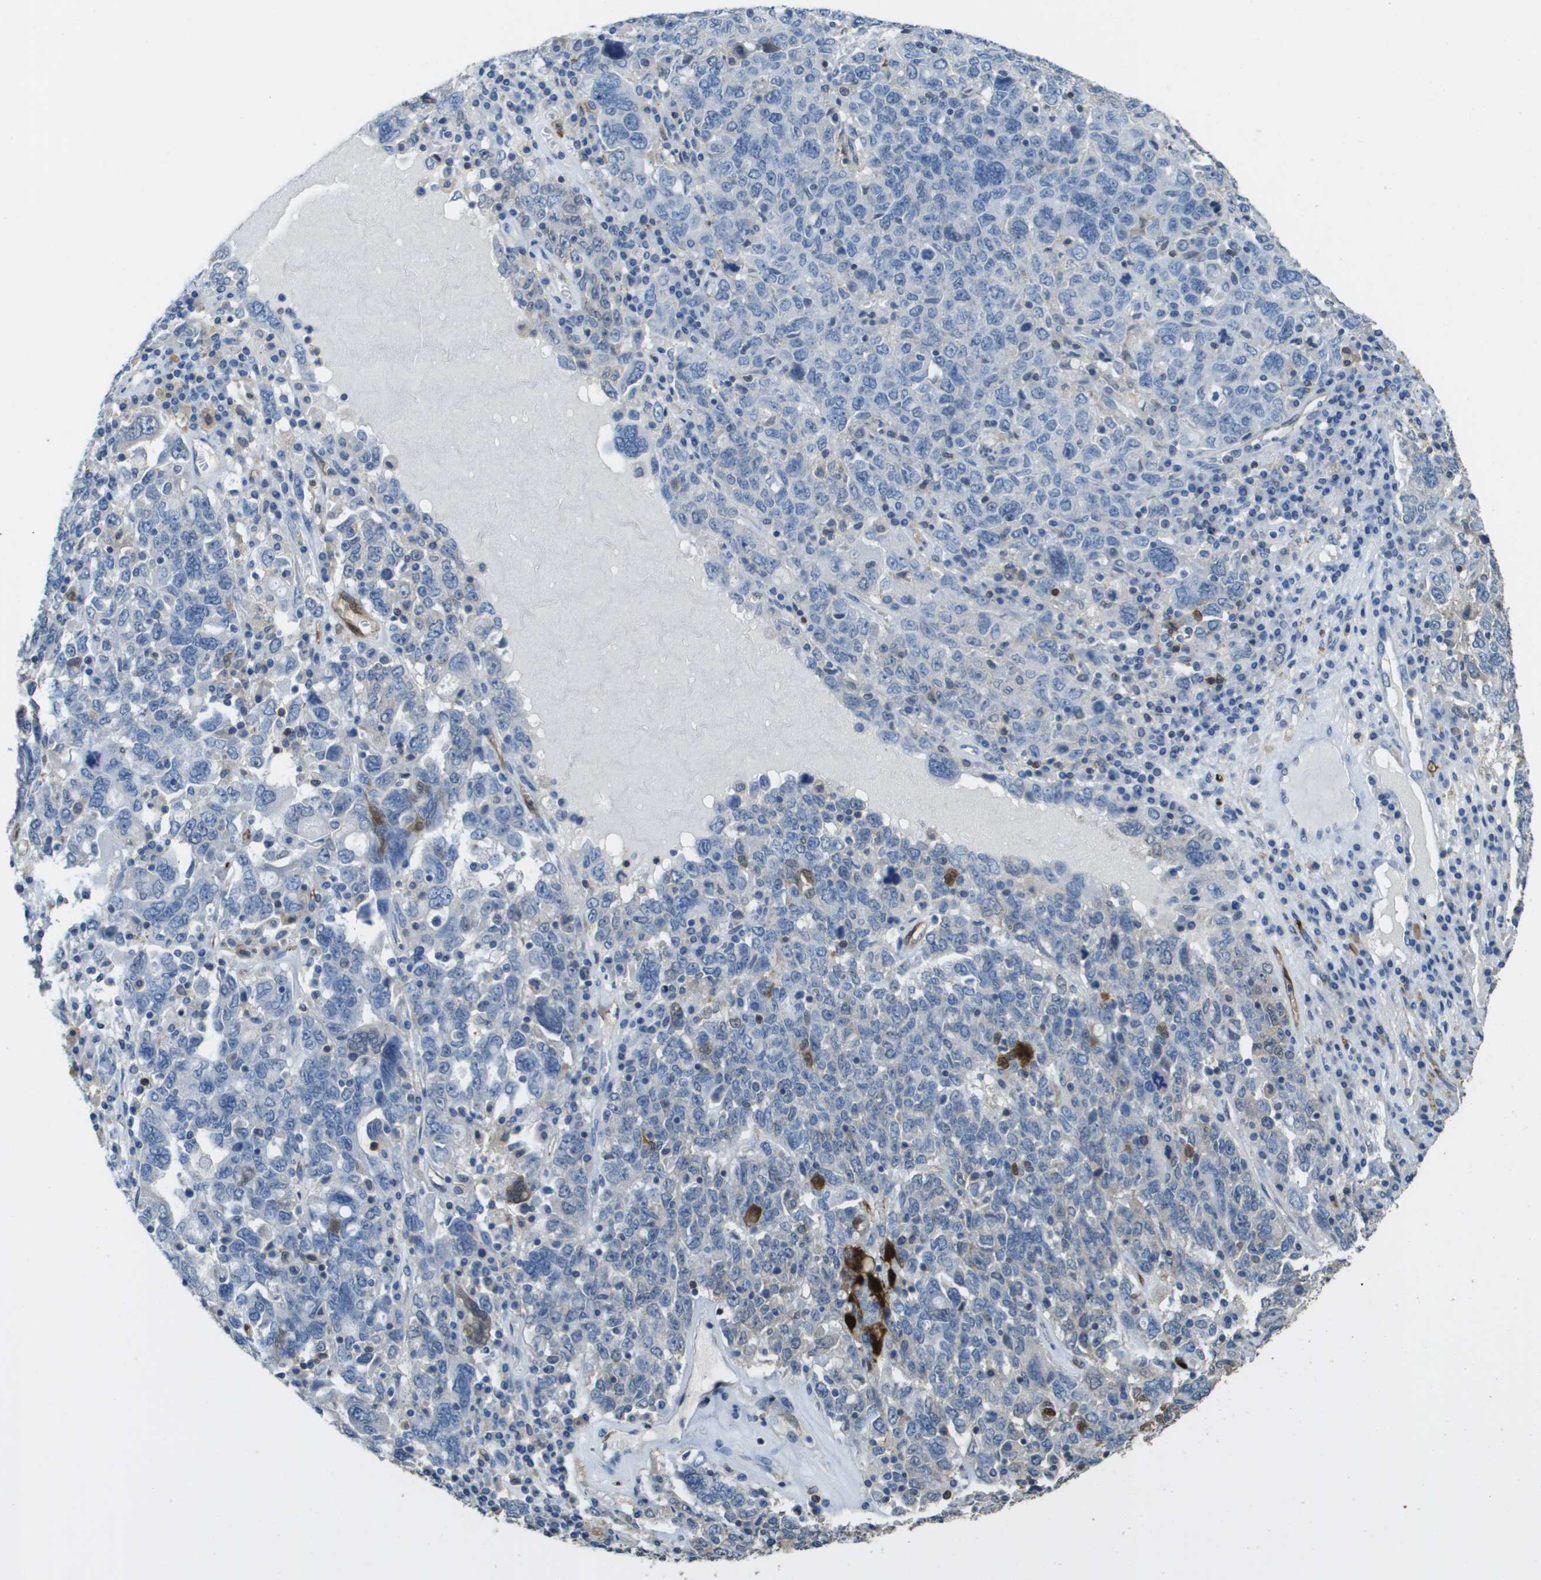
{"staining": {"intensity": "negative", "quantity": "none", "location": "none"}, "tissue": "ovarian cancer", "cell_type": "Tumor cells", "image_type": "cancer", "snomed": [{"axis": "morphology", "description": "Carcinoma, endometroid"}, {"axis": "topography", "description": "Ovary"}], "caption": "IHC histopathology image of neoplastic tissue: human ovarian cancer (endometroid carcinoma) stained with DAB (3,3'-diaminobenzidine) displays no significant protein expression in tumor cells.", "gene": "FABP5", "patient": {"sex": "female", "age": 62}}